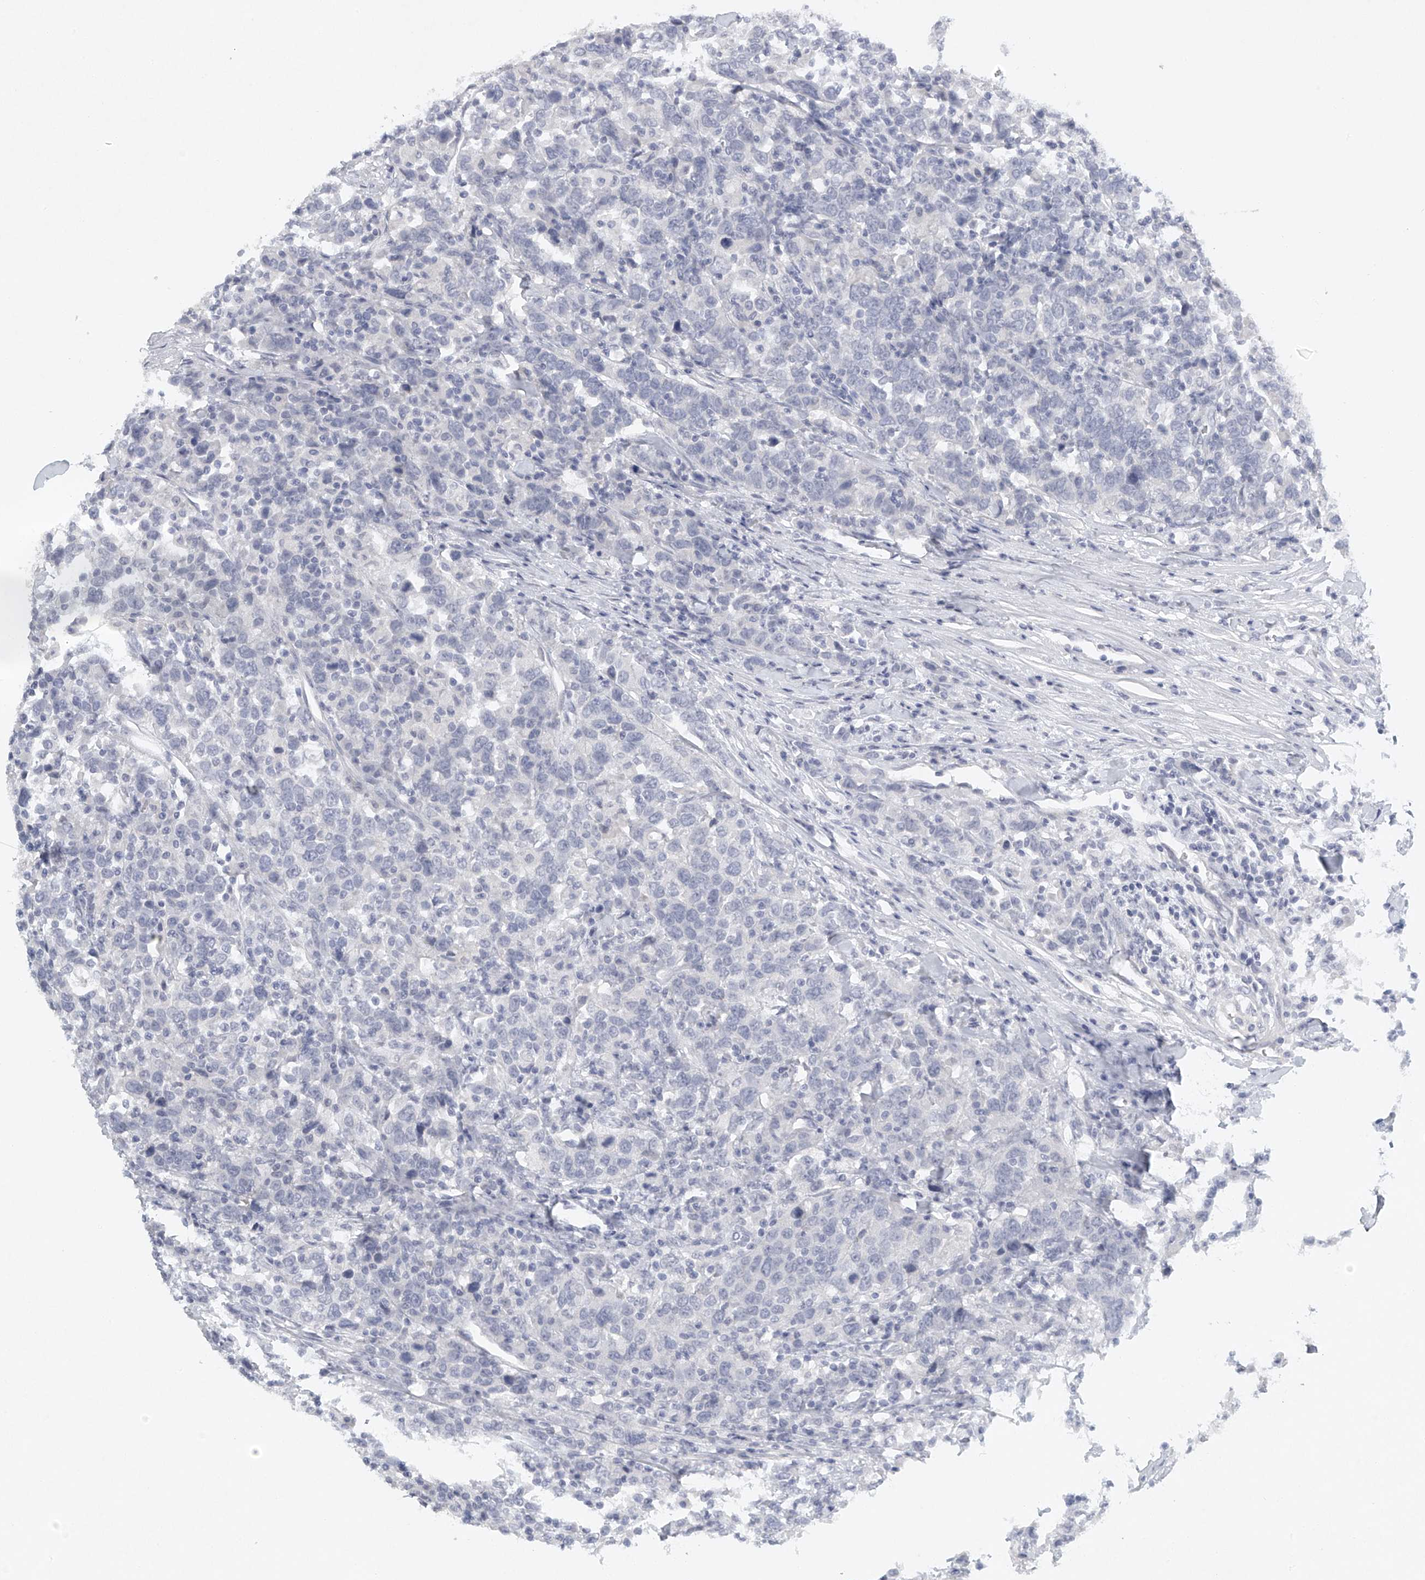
{"staining": {"intensity": "negative", "quantity": "none", "location": "none"}, "tissue": "urothelial cancer", "cell_type": "Tumor cells", "image_type": "cancer", "snomed": [{"axis": "morphology", "description": "Urothelial carcinoma, High grade"}, {"axis": "topography", "description": "Urinary bladder"}], "caption": "Immunohistochemical staining of urothelial cancer shows no significant staining in tumor cells.", "gene": "FAT2", "patient": {"sex": "male", "age": 61}}